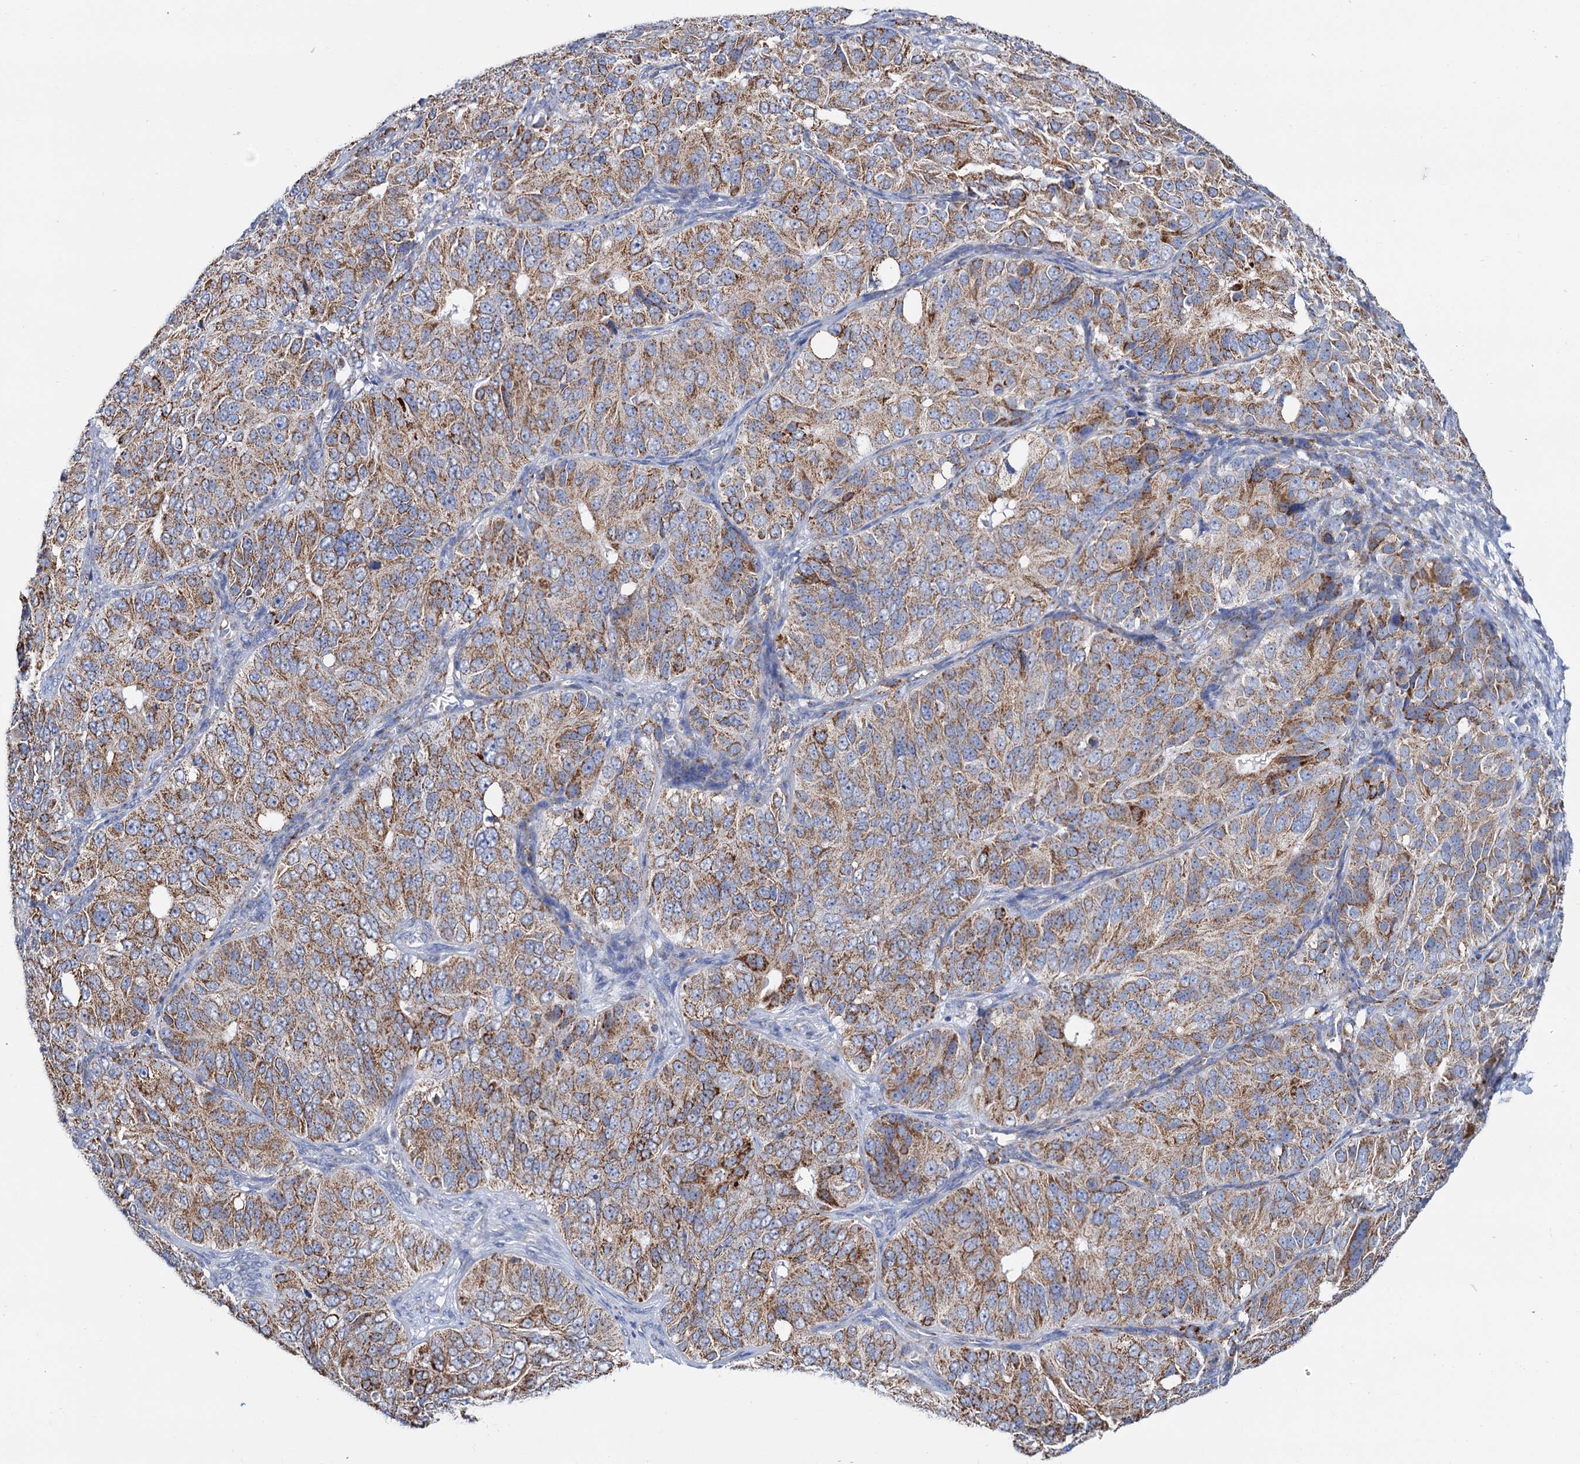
{"staining": {"intensity": "moderate", "quantity": ">75%", "location": "cytoplasmic/membranous"}, "tissue": "ovarian cancer", "cell_type": "Tumor cells", "image_type": "cancer", "snomed": [{"axis": "morphology", "description": "Carcinoma, endometroid"}, {"axis": "topography", "description": "Ovary"}], "caption": "Approximately >75% of tumor cells in human endometroid carcinoma (ovarian) reveal moderate cytoplasmic/membranous protein positivity as visualized by brown immunohistochemical staining.", "gene": "C2CD3", "patient": {"sex": "female", "age": 51}}